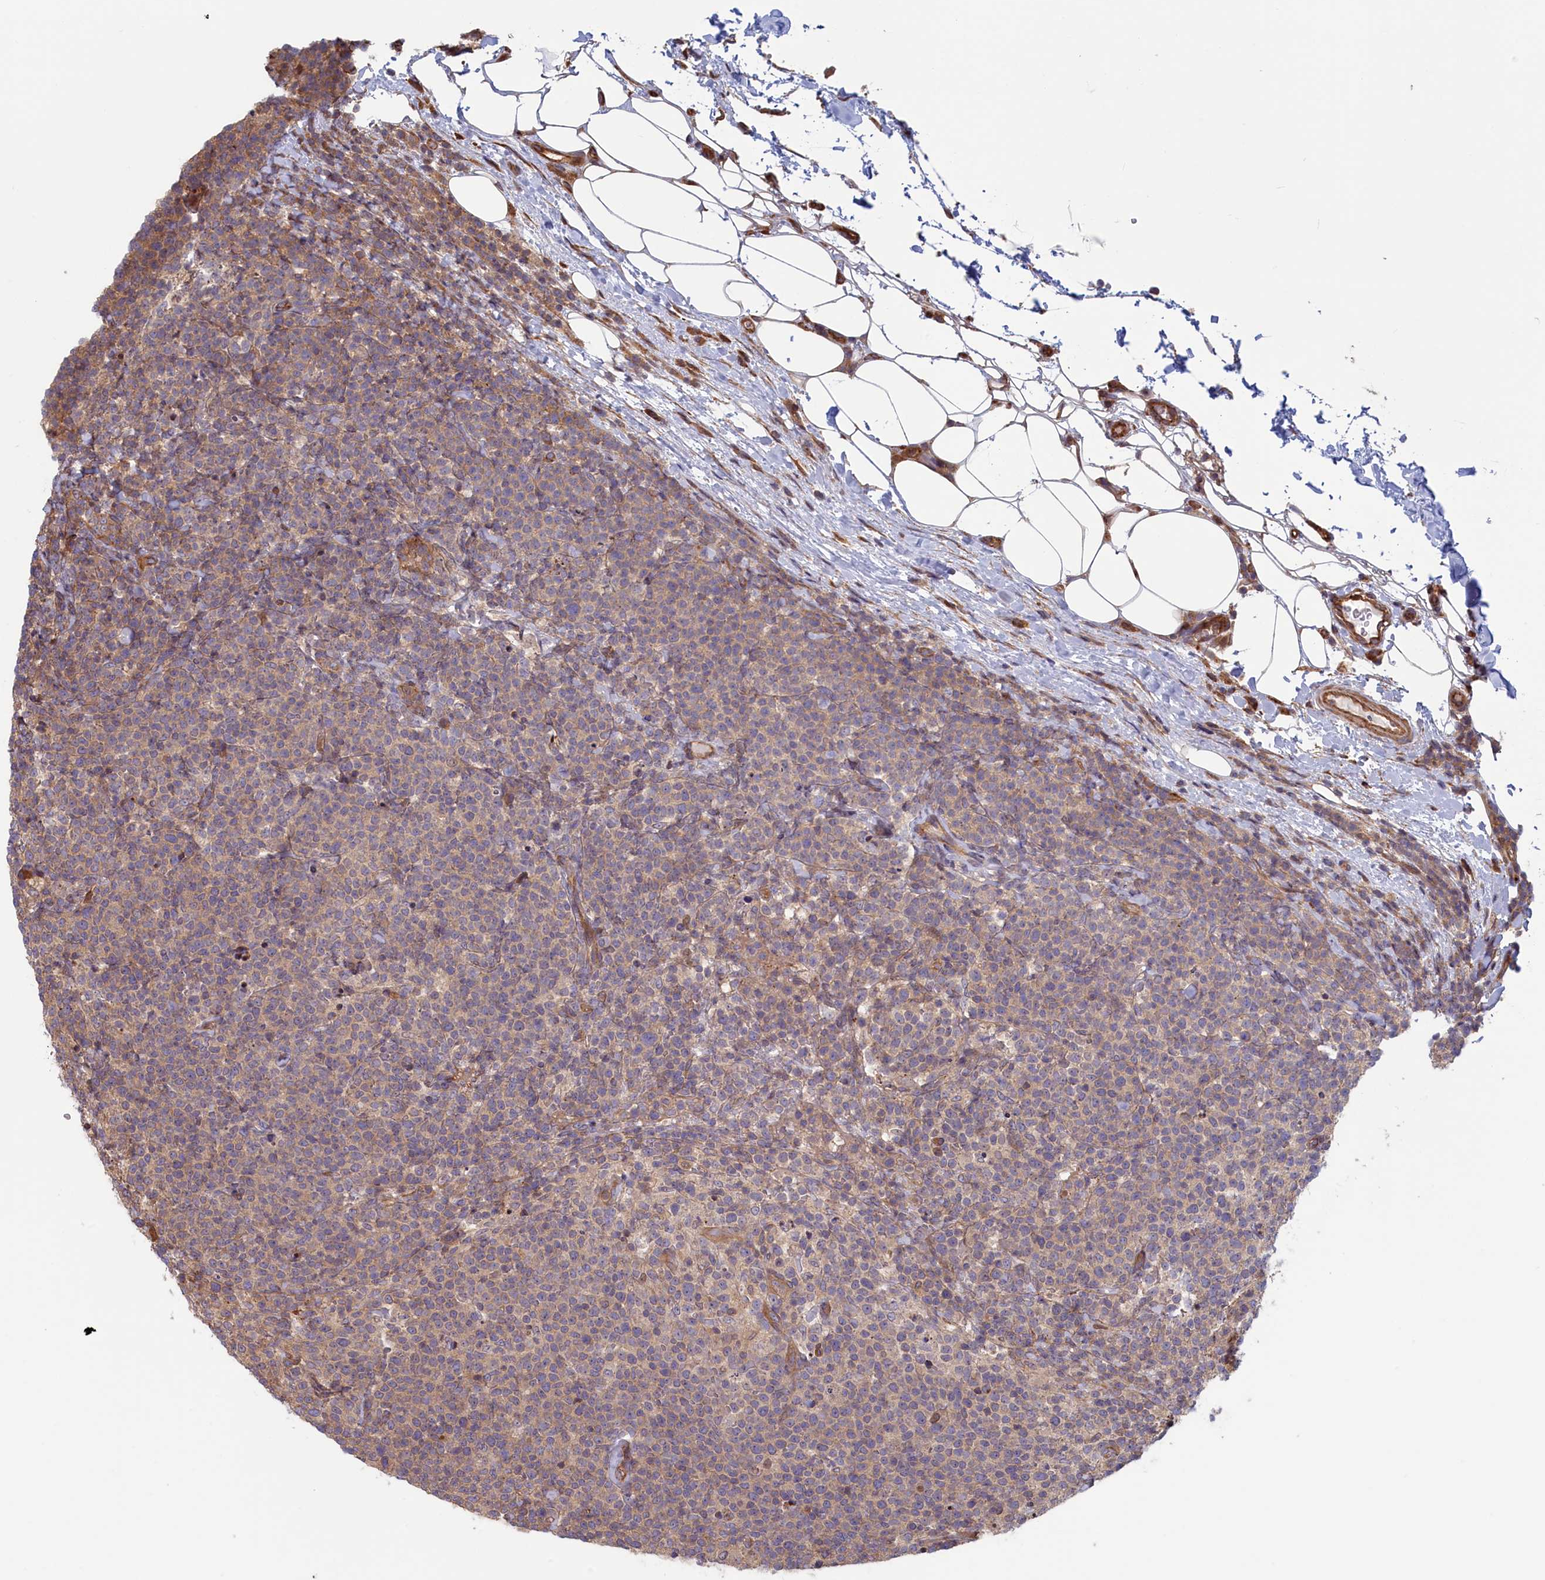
{"staining": {"intensity": "weak", "quantity": "25%-75%", "location": "cytoplasmic/membranous"}, "tissue": "lymphoma", "cell_type": "Tumor cells", "image_type": "cancer", "snomed": [{"axis": "morphology", "description": "Malignant lymphoma, non-Hodgkin's type, High grade"}, {"axis": "topography", "description": "Lymph node"}], "caption": "Weak cytoplasmic/membranous staining is present in about 25%-75% of tumor cells in high-grade malignant lymphoma, non-Hodgkin's type.", "gene": "RILPL1", "patient": {"sex": "male", "age": 61}}